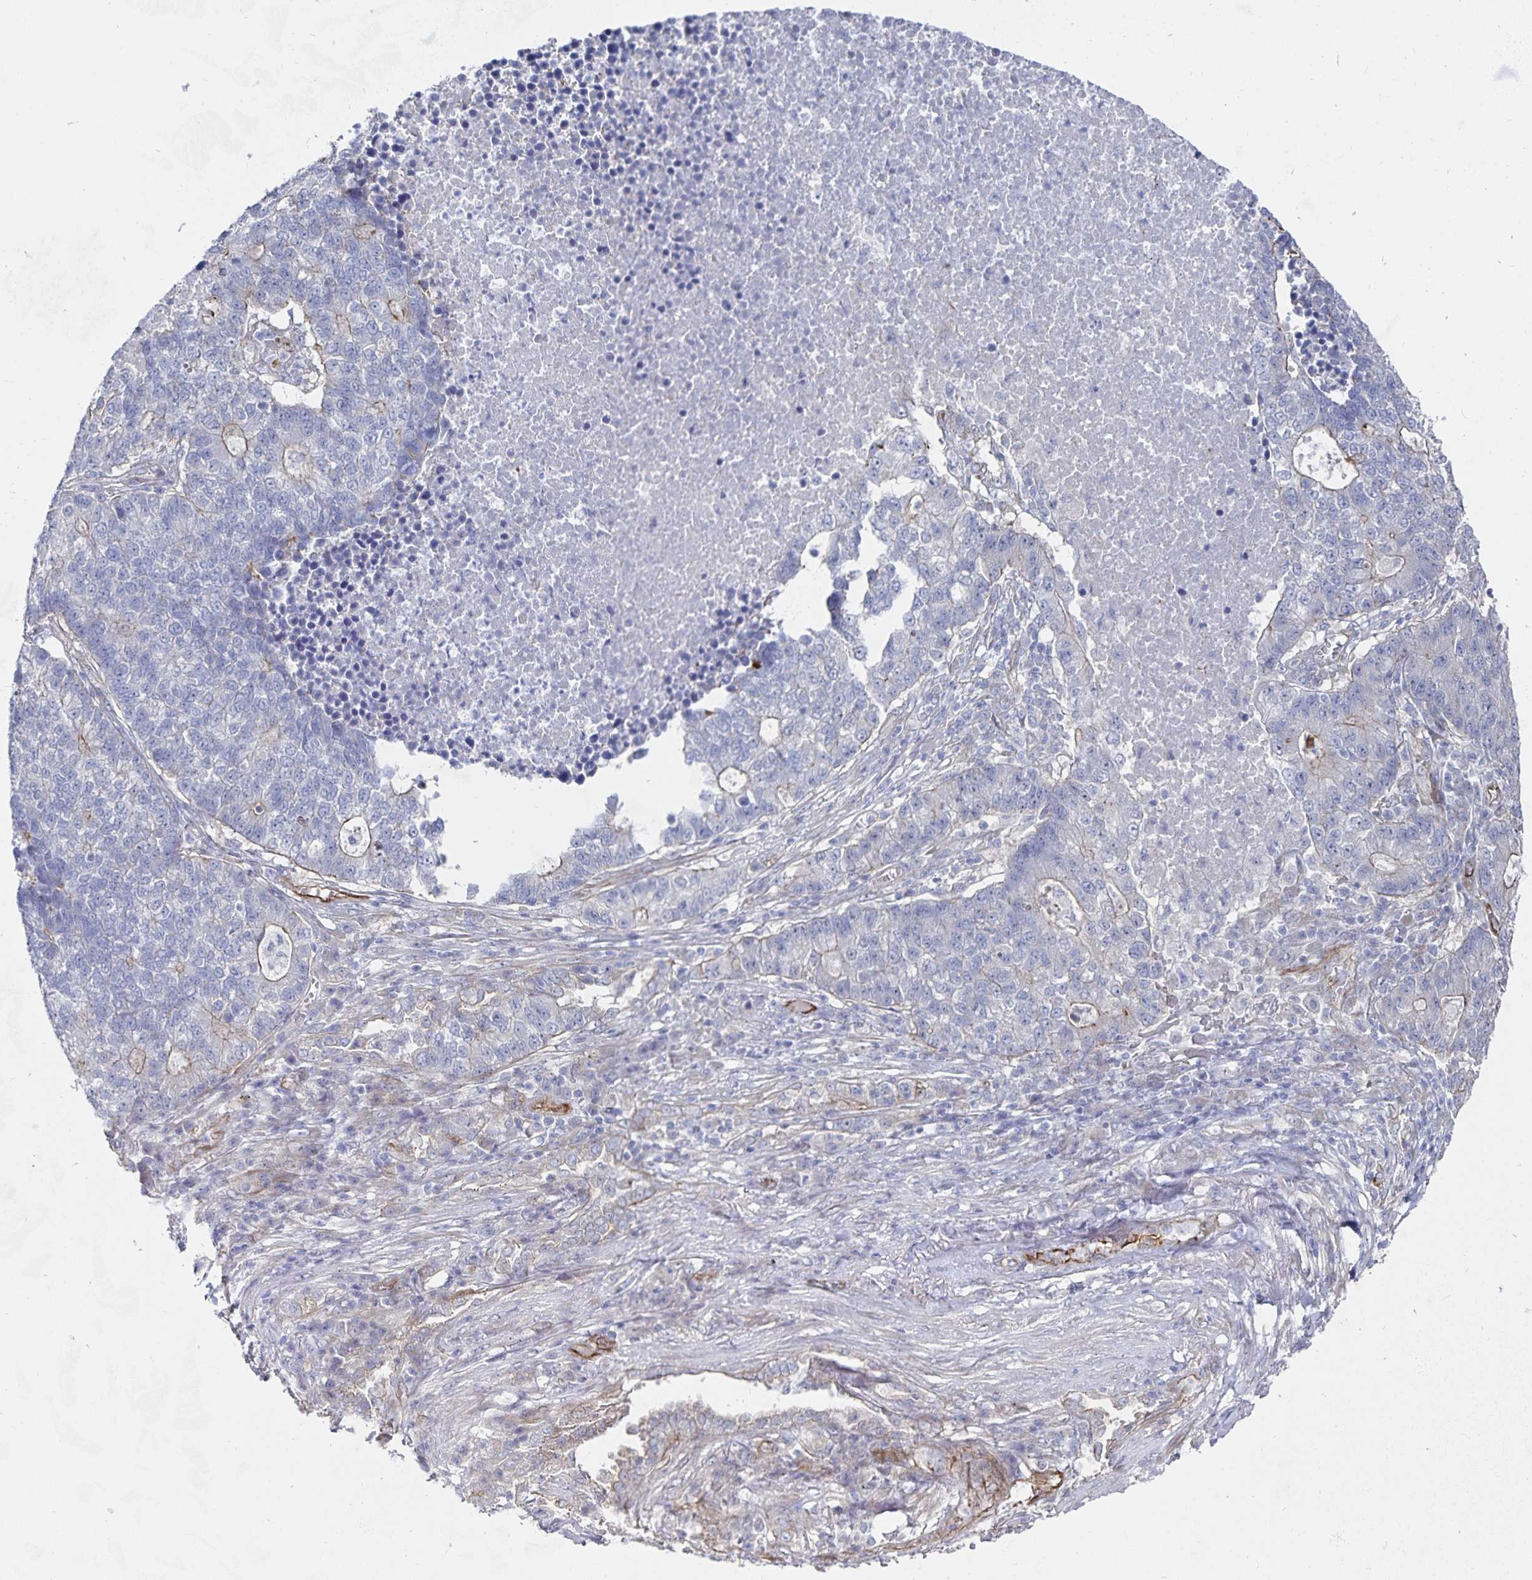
{"staining": {"intensity": "negative", "quantity": "none", "location": "none"}, "tissue": "lung cancer", "cell_type": "Tumor cells", "image_type": "cancer", "snomed": [{"axis": "morphology", "description": "Adenocarcinoma, NOS"}, {"axis": "topography", "description": "Lung"}], "caption": "This histopathology image is of lung cancer stained with immunohistochemistry to label a protein in brown with the nuclei are counter-stained blue. There is no staining in tumor cells. Nuclei are stained in blue.", "gene": "SSTR1", "patient": {"sex": "male", "age": 57}}